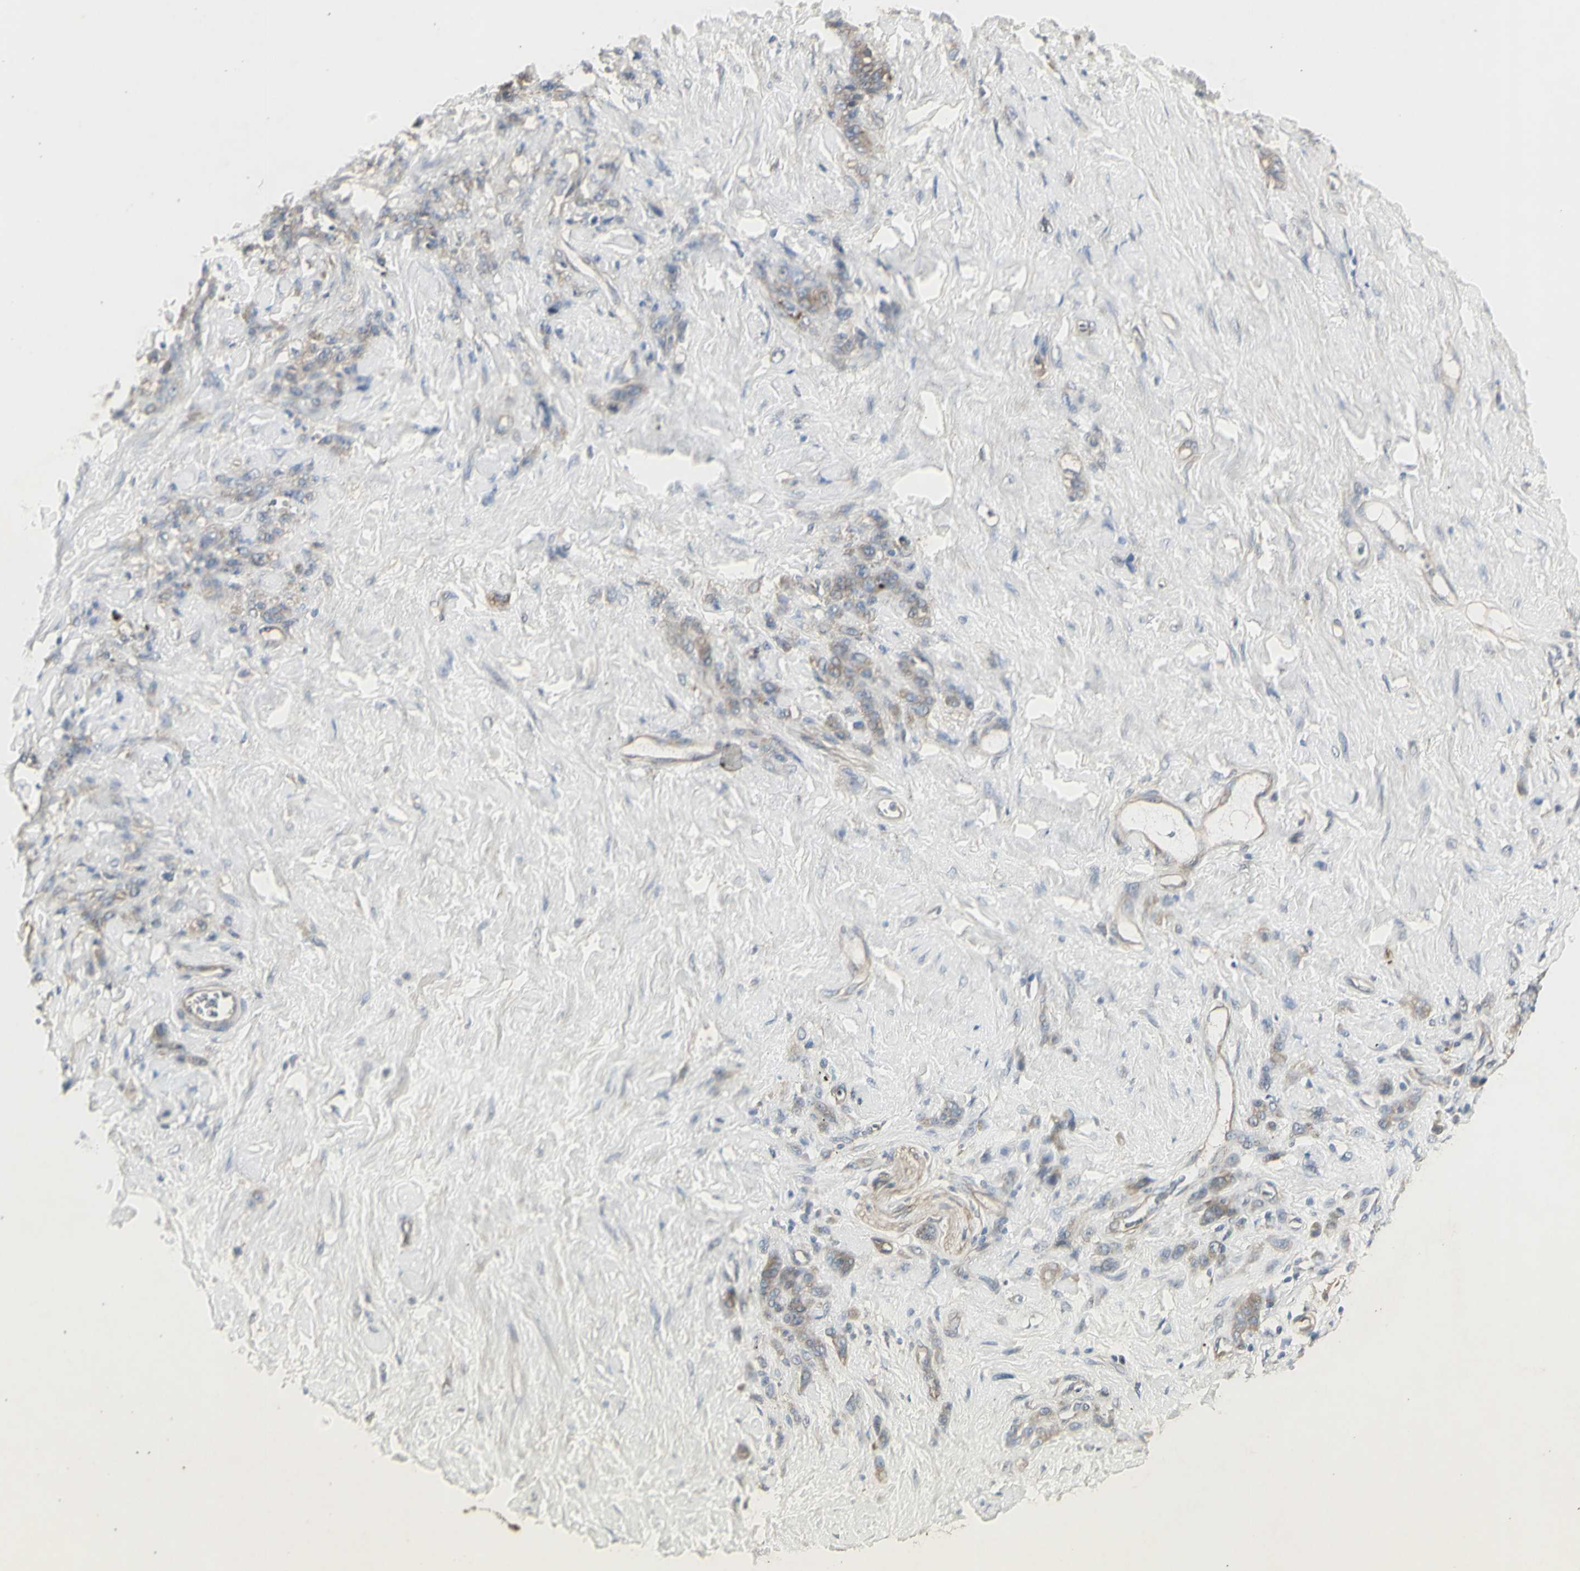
{"staining": {"intensity": "weak", "quantity": "25%-75%", "location": "cytoplasmic/membranous"}, "tissue": "stomach cancer", "cell_type": "Tumor cells", "image_type": "cancer", "snomed": [{"axis": "morphology", "description": "Adenocarcinoma, NOS"}, {"axis": "topography", "description": "Stomach"}], "caption": "Tumor cells show low levels of weak cytoplasmic/membranous expression in approximately 25%-75% of cells in adenocarcinoma (stomach).", "gene": "CHURC1-FNTB", "patient": {"sex": "male", "age": 82}}